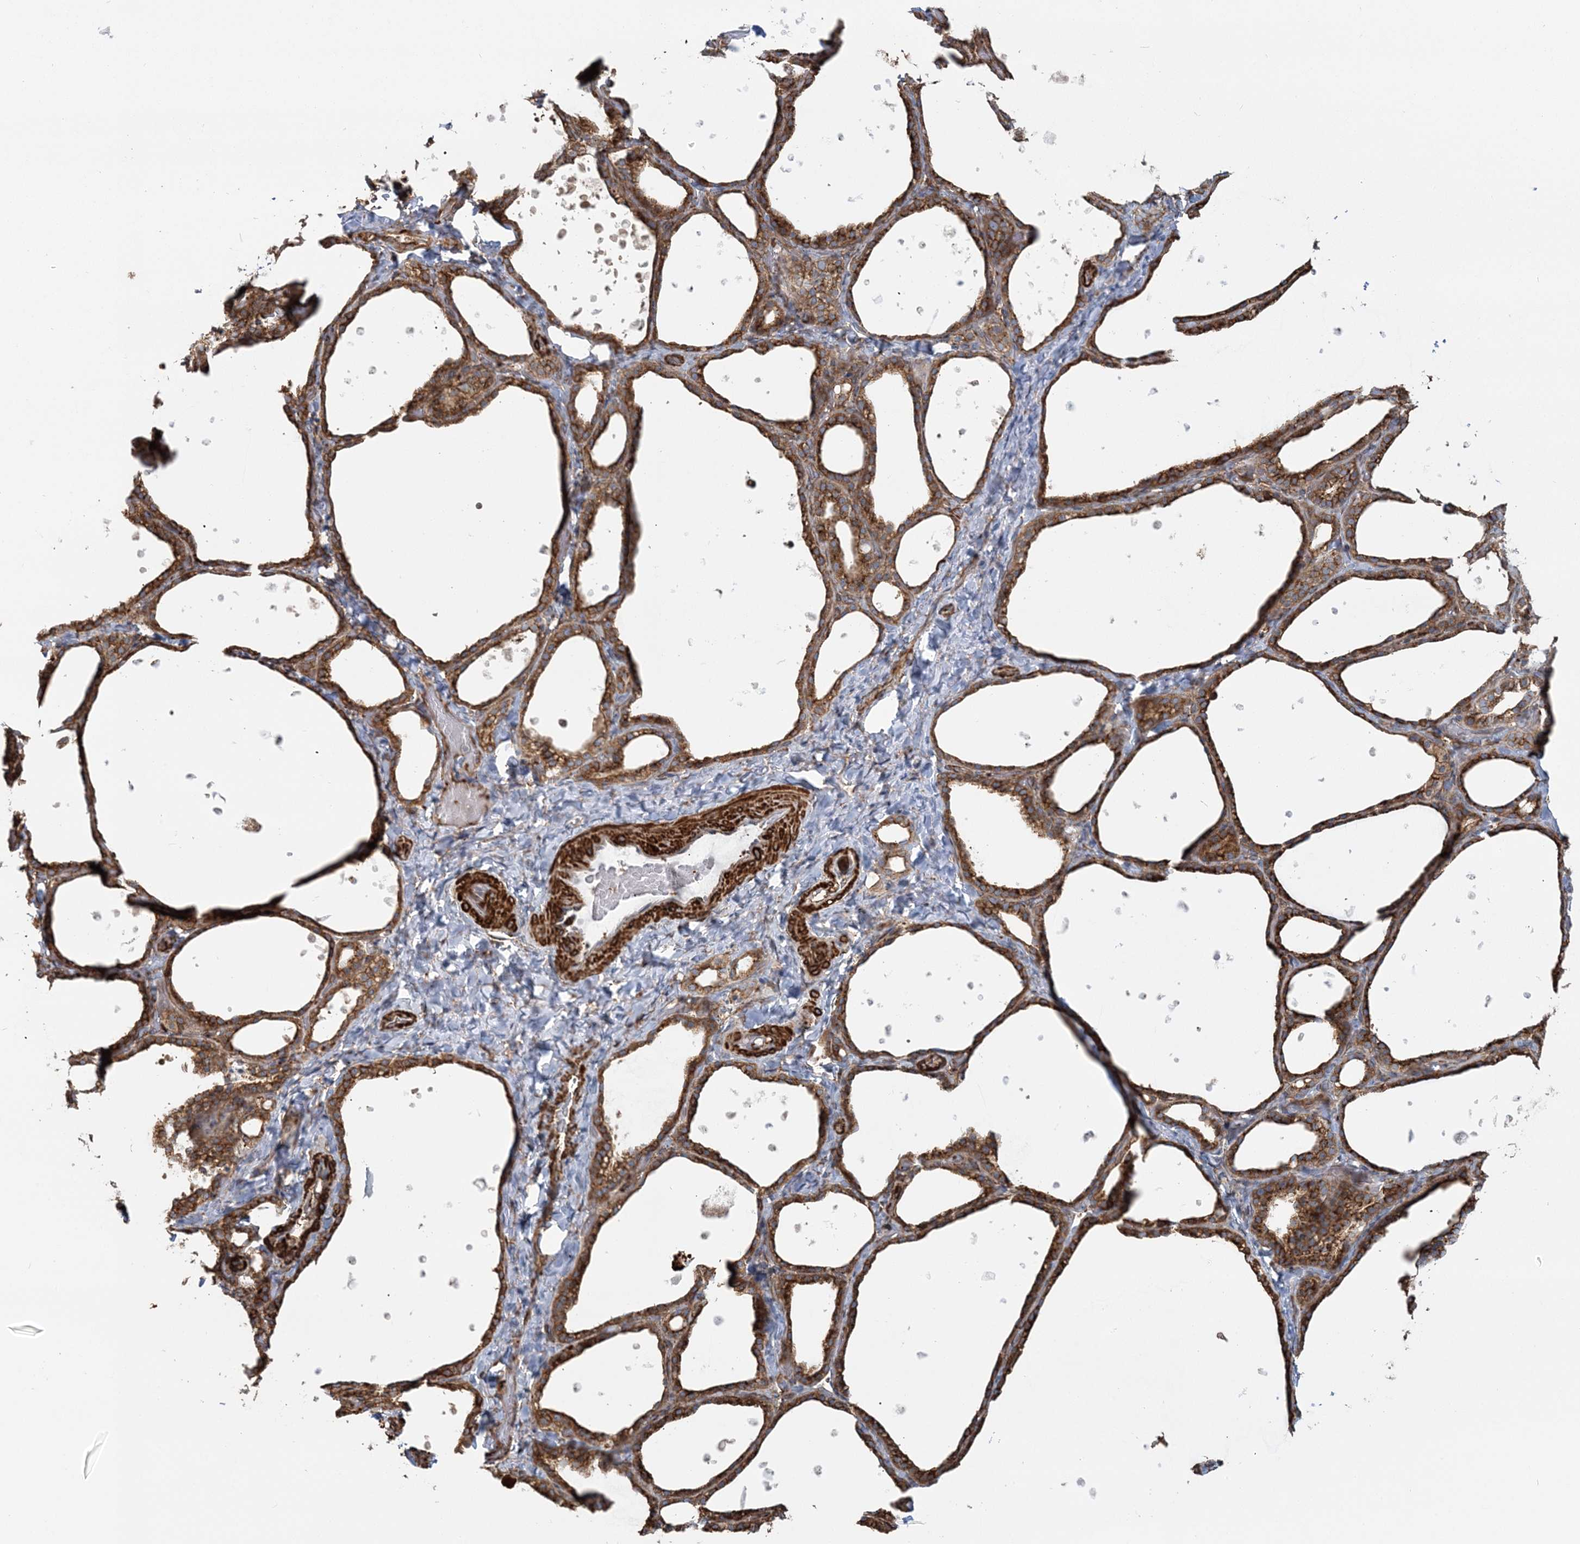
{"staining": {"intensity": "strong", "quantity": ">75%", "location": "cytoplasmic/membranous"}, "tissue": "thyroid gland", "cell_type": "Glandular cells", "image_type": "normal", "snomed": [{"axis": "morphology", "description": "Normal tissue, NOS"}, {"axis": "topography", "description": "Thyroid gland"}], "caption": "Protein expression analysis of benign thyroid gland demonstrates strong cytoplasmic/membranous positivity in about >75% of glandular cells. The protein of interest is shown in brown color, while the nuclei are stained blue.", "gene": "TRAF3IP2", "patient": {"sex": "female", "age": 44}}